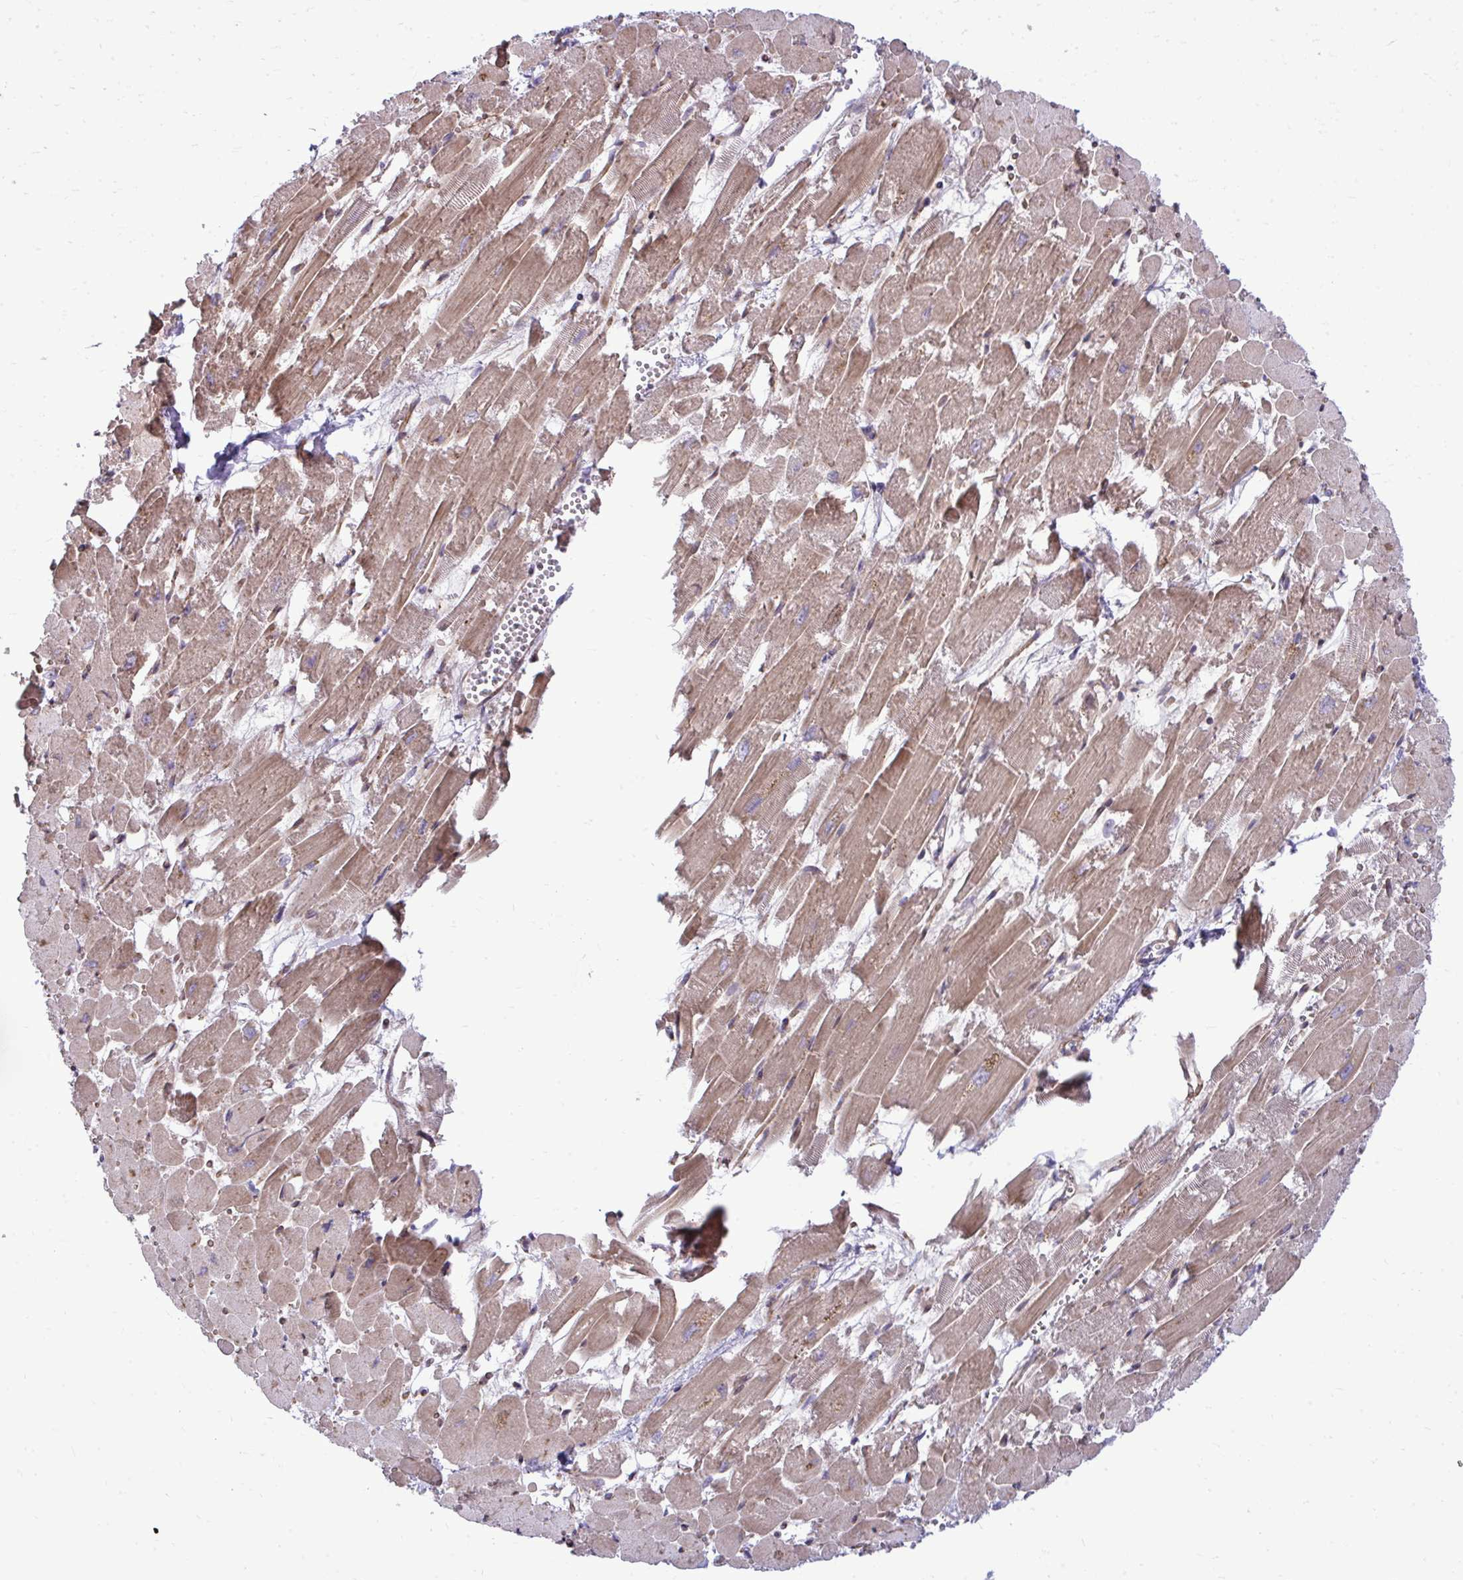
{"staining": {"intensity": "moderate", "quantity": ">75%", "location": "cytoplasmic/membranous"}, "tissue": "heart muscle", "cell_type": "Cardiomyocytes", "image_type": "normal", "snomed": [{"axis": "morphology", "description": "Normal tissue, NOS"}, {"axis": "topography", "description": "Heart"}], "caption": "Immunohistochemistry of normal heart muscle displays medium levels of moderate cytoplasmic/membranous expression in about >75% of cardiomyocytes.", "gene": "ZSCAN9", "patient": {"sex": "female", "age": 52}}